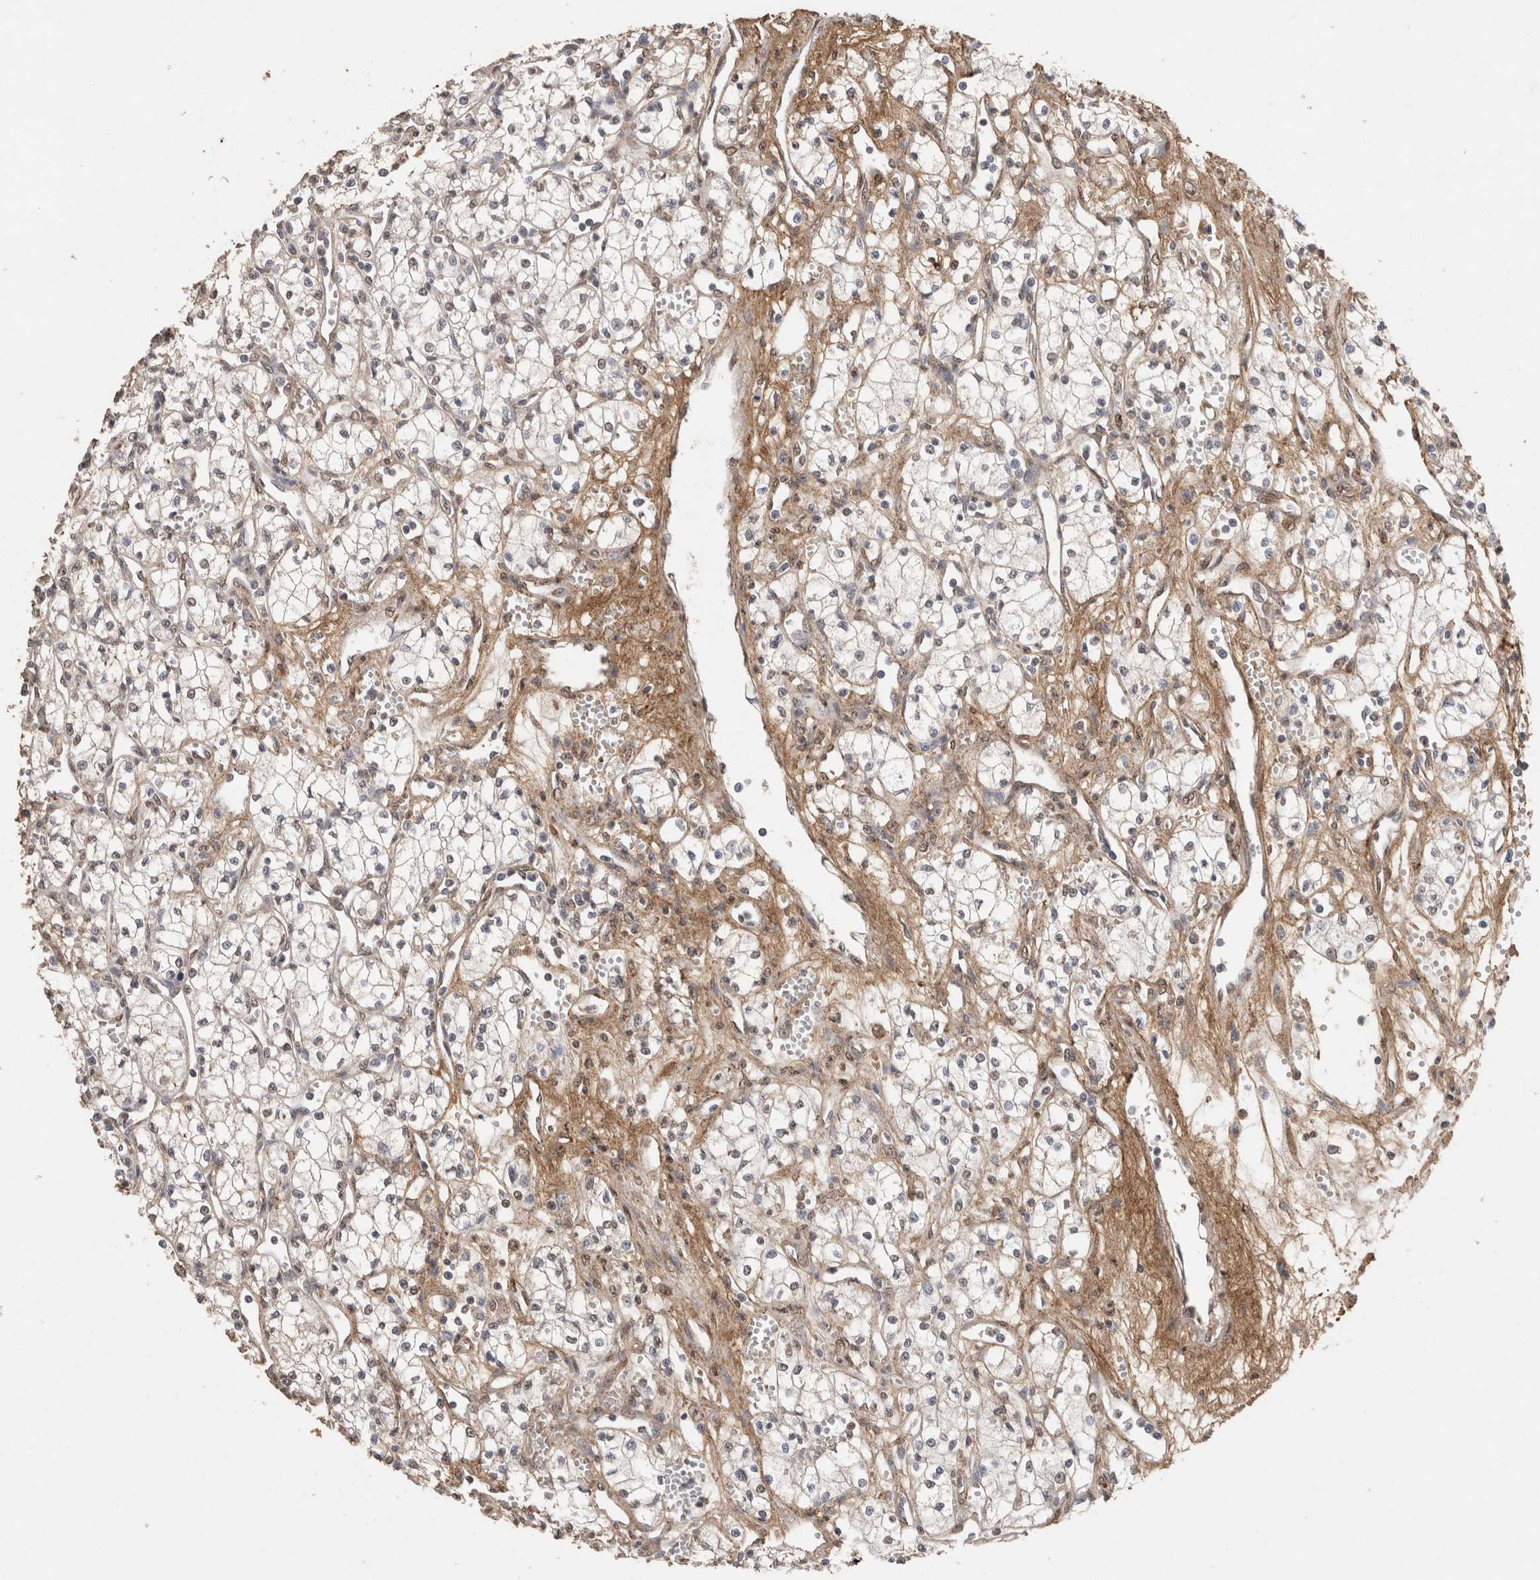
{"staining": {"intensity": "negative", "quantity": "none", "location": "none"}, "tissue": "renal cancer", "cell_type": "Tumor cells", "image_type": "cancer", "snomed": [{"axis": "morphology", "description": "Adenocarcinoma, NOS"}, {"axis": "topography", "description": "Kidney"}], "caption": "Immunohistochemistry (IHC) histopathology image of adenocarcinoma (renal) stained for a protein (brown), which reveals no positivity in tumor cells.", "gene": "C1QTNF5", "patient": {"sex": "male", "age": 59}}